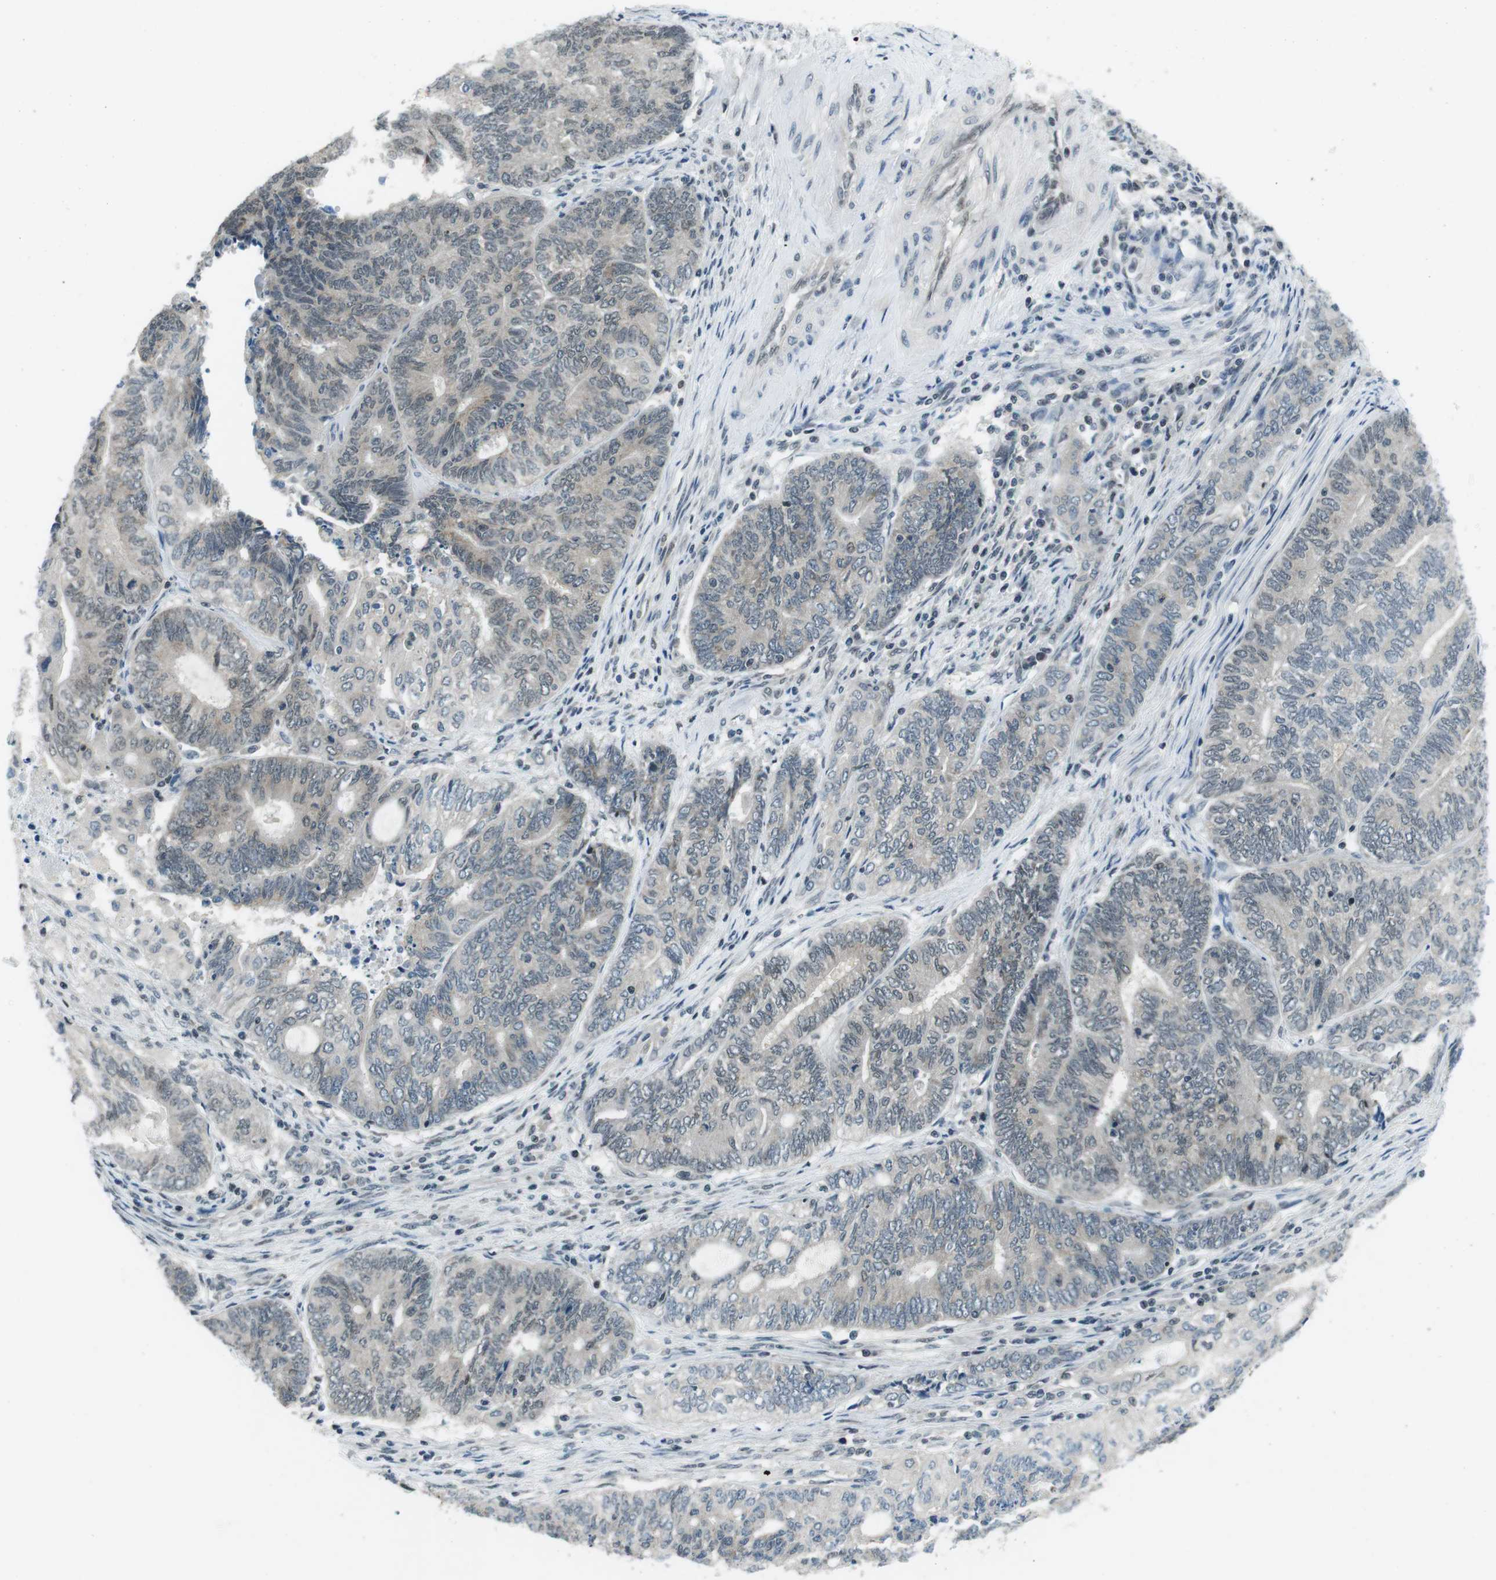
{"staining": {"intensity": "negative", "quantity": "none", "location": "none"}, "tissue": "endometrial cancer", "cell_type": "Tumor cells", "image_type": "cancer", "snomed": [{"axis": "morphology", "description": "Adenocarcinoma, NOS"}, {"axis": "topography", "description": "Uterus"}, {"axis": "topography", "description": "Endometrium"}], "caption": "This is a image of immunohistochemistry (IHC) staining of endometrial cancer, which shows no positivity in tumor cells.", "gene": "NEK4", "patient": {"sex": "female", "age": 70}}